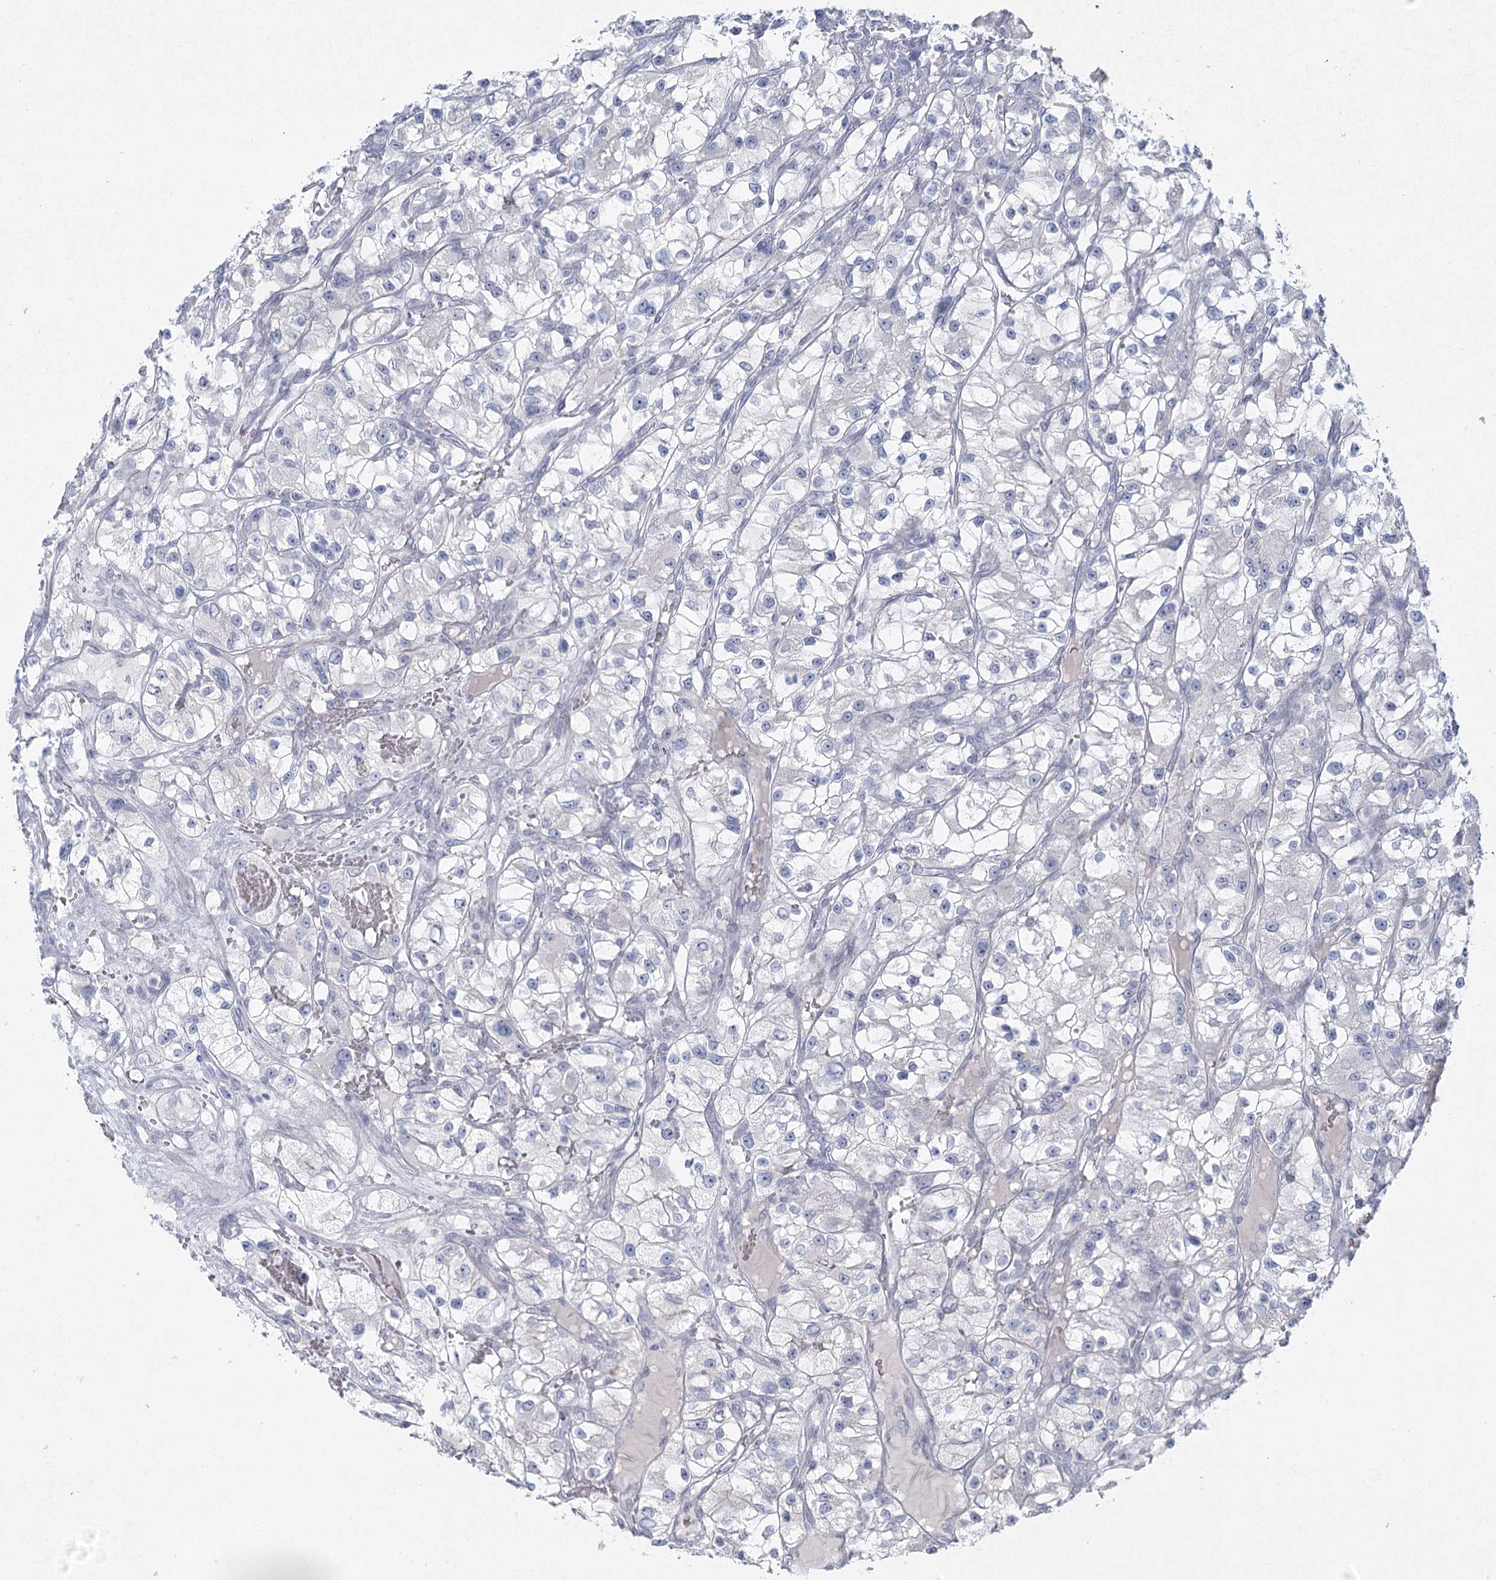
{"staining": {"intensity": "negative", "quantity": "none", "location": "none"}, "tissue": "renal cancer", "cell_type": "Tumor cells", "image_type": "cancer", "snomed": [{"axis": "morphology", "description": "Adenocarcinoma, NOS"}, {"axis": "topography", "description": "Kidney"}], "caption": "This is a image of immunohistochemistry staining of renal cancer, which shows no staining in tumor cells.", "gene": "LRP2BP", "patient": {"sex": "female", "age": 57}}